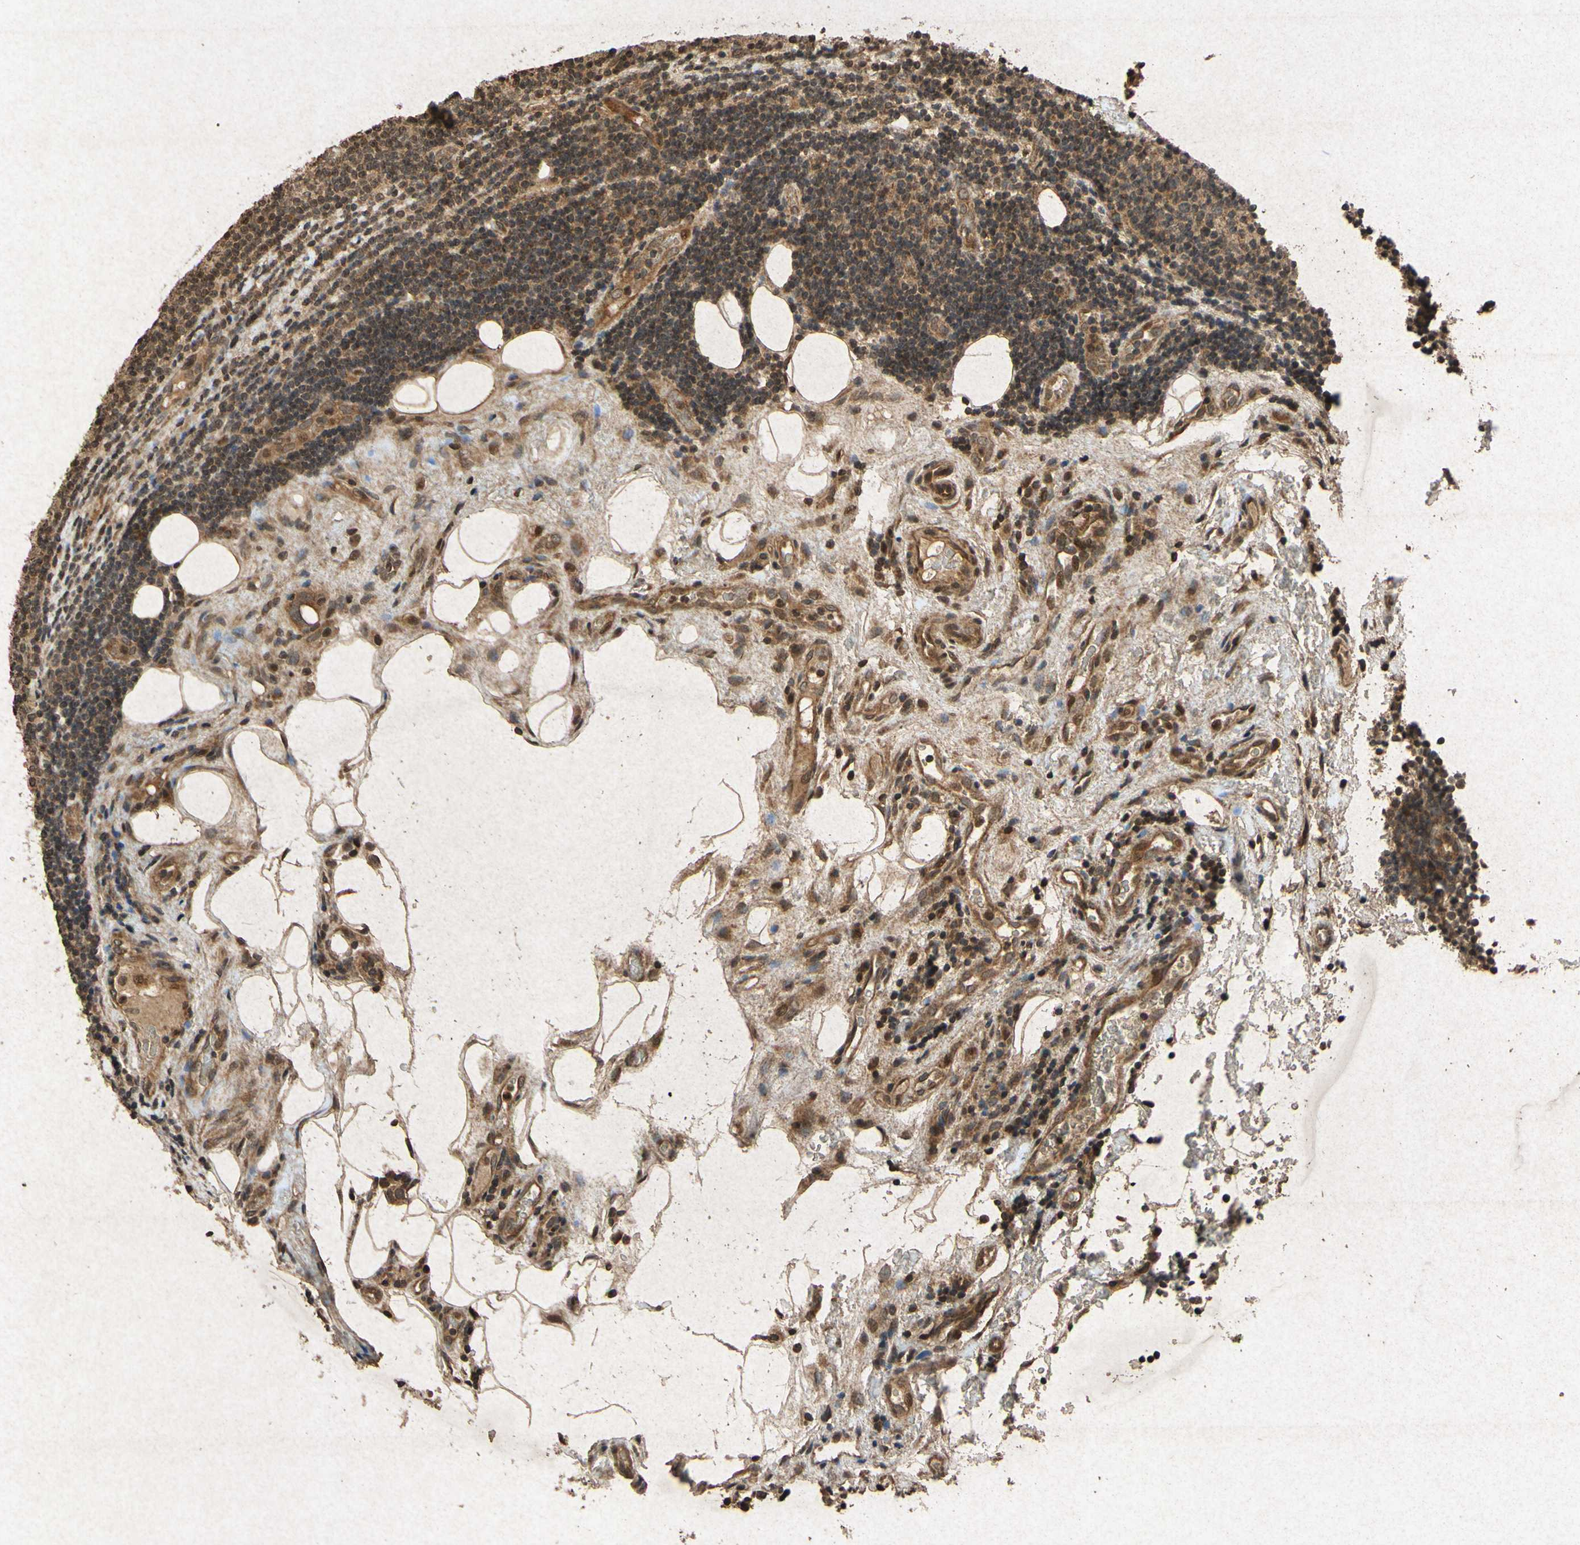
{"staining": {"intensity": "moderate", "quantity": ">75%", "location": "cytoplasmic/membranous"}, "tissue": "lymphoma", "cell_type": "Tumor cells", "image_type": "cancer", "snomed": [{"axis": "morphology", "description": "Malignant lymphoma, non-Hodgkin's type, Low grade"}, {"axis": "topography", "description": "Lymph node"}], "caption": "The image reveals immunohistochemical staining of low-grade malignant lymphoma, non-Hodgkin's type. There is moderate cytoplasmic/membranous positivity is seen in approximately >75% of tumor cells.", "gene": "ATP6V1H", "patient": {"sex": "male", "age": 83}}